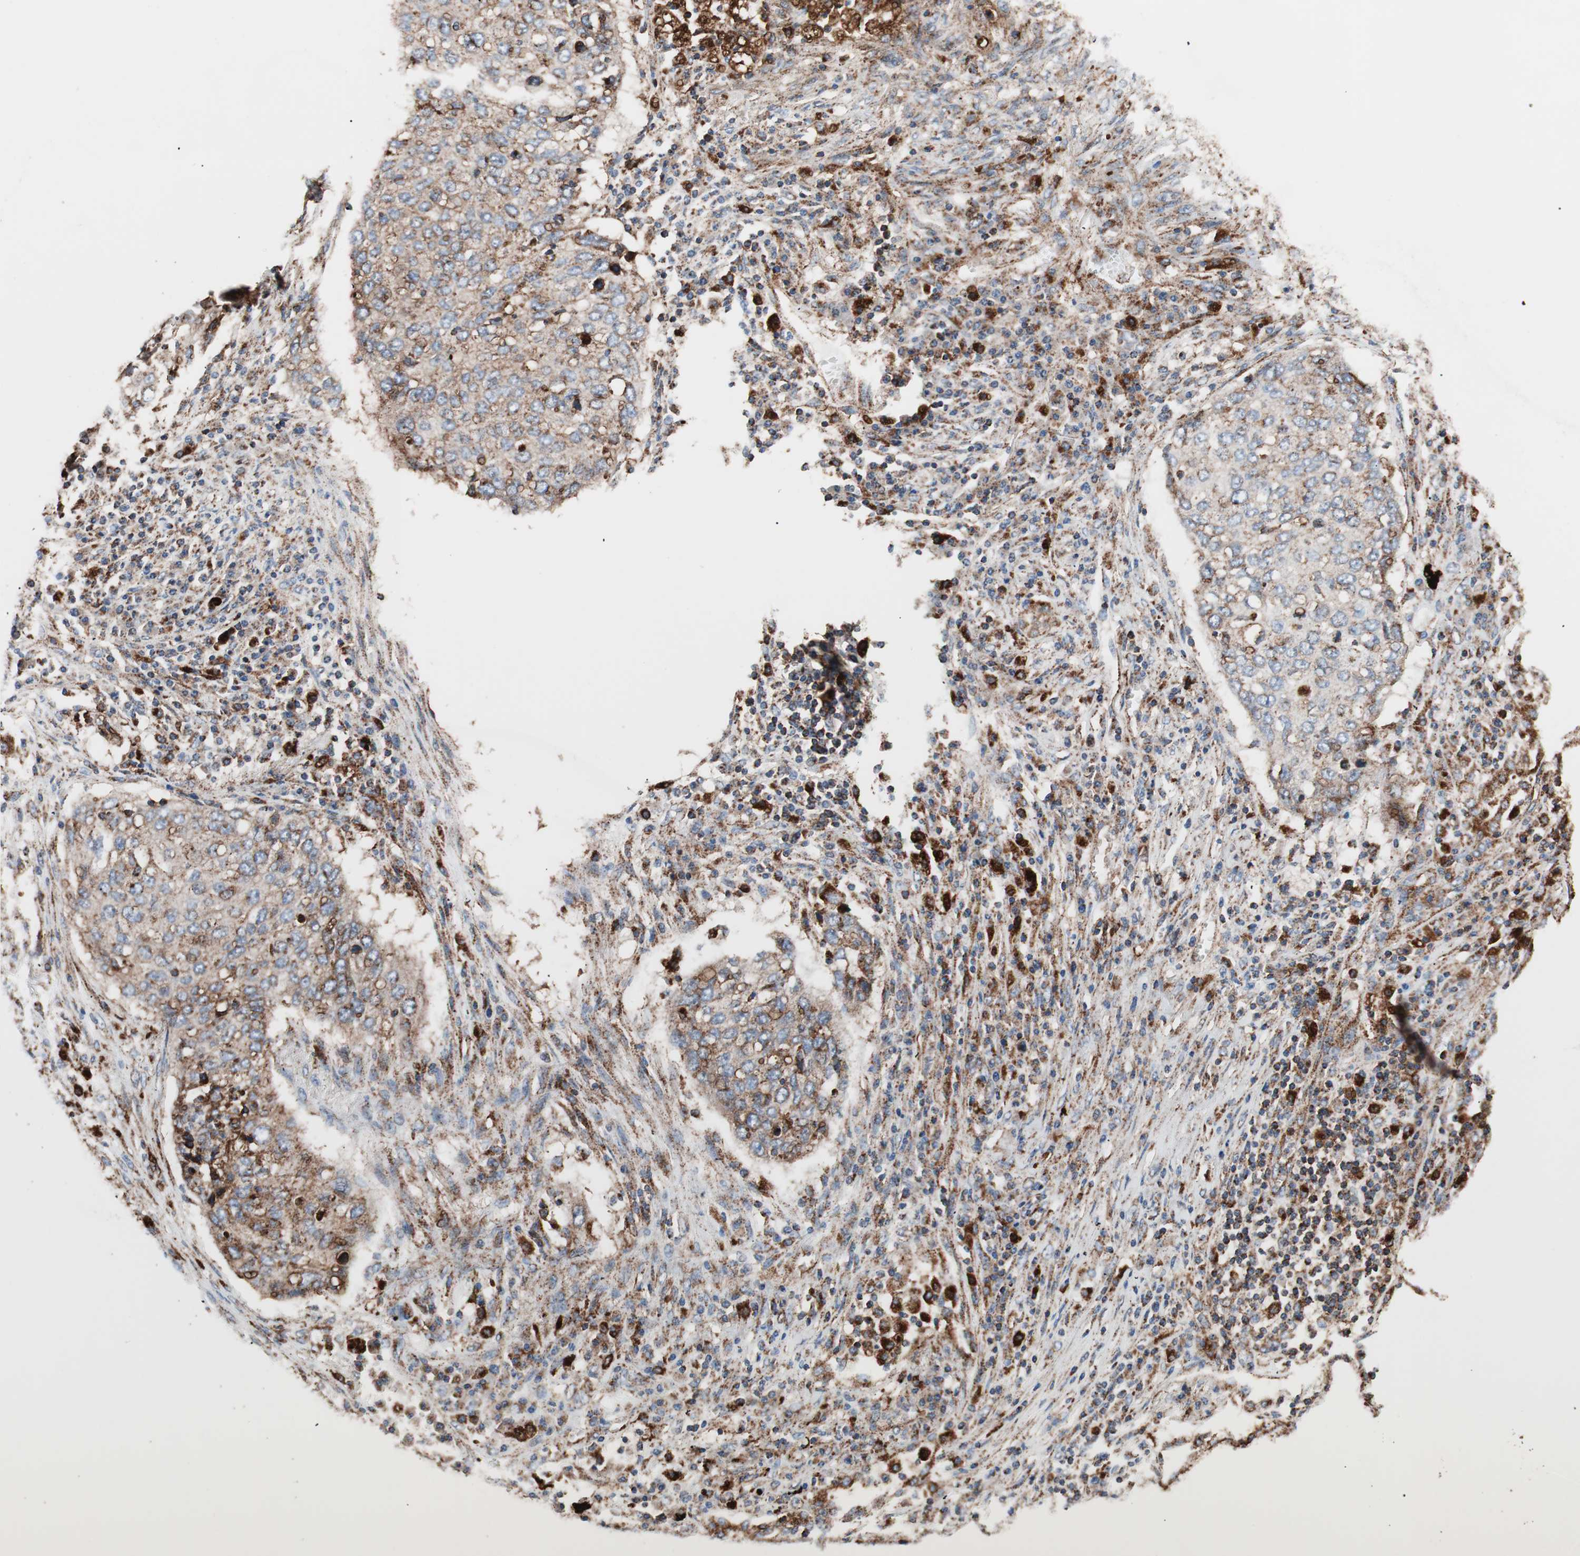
{"staining": {"intensity": "moderate", "quantity": ">75%", "location": "cytoplasmic/membranous"}, "tissue": "lung cancer", "cell_type": "Tumor cells", "image_type": "cancer", "snomed": [{"axis": "morphology", "description": "Squamous cell carcinoma, NOS"}, {"axis": "topography", "description": "Lung"}], "caption": "IHC histopathology image of human lung cancer (squamous cell carcinoma) stained for a protein (brown), which demonstrates medium levels of moderate cytoplasmic/membranous positivity in about >75% of tumor cells.", "gene": "LAMP1", "patient": {"sex": "female", "age": 63}}